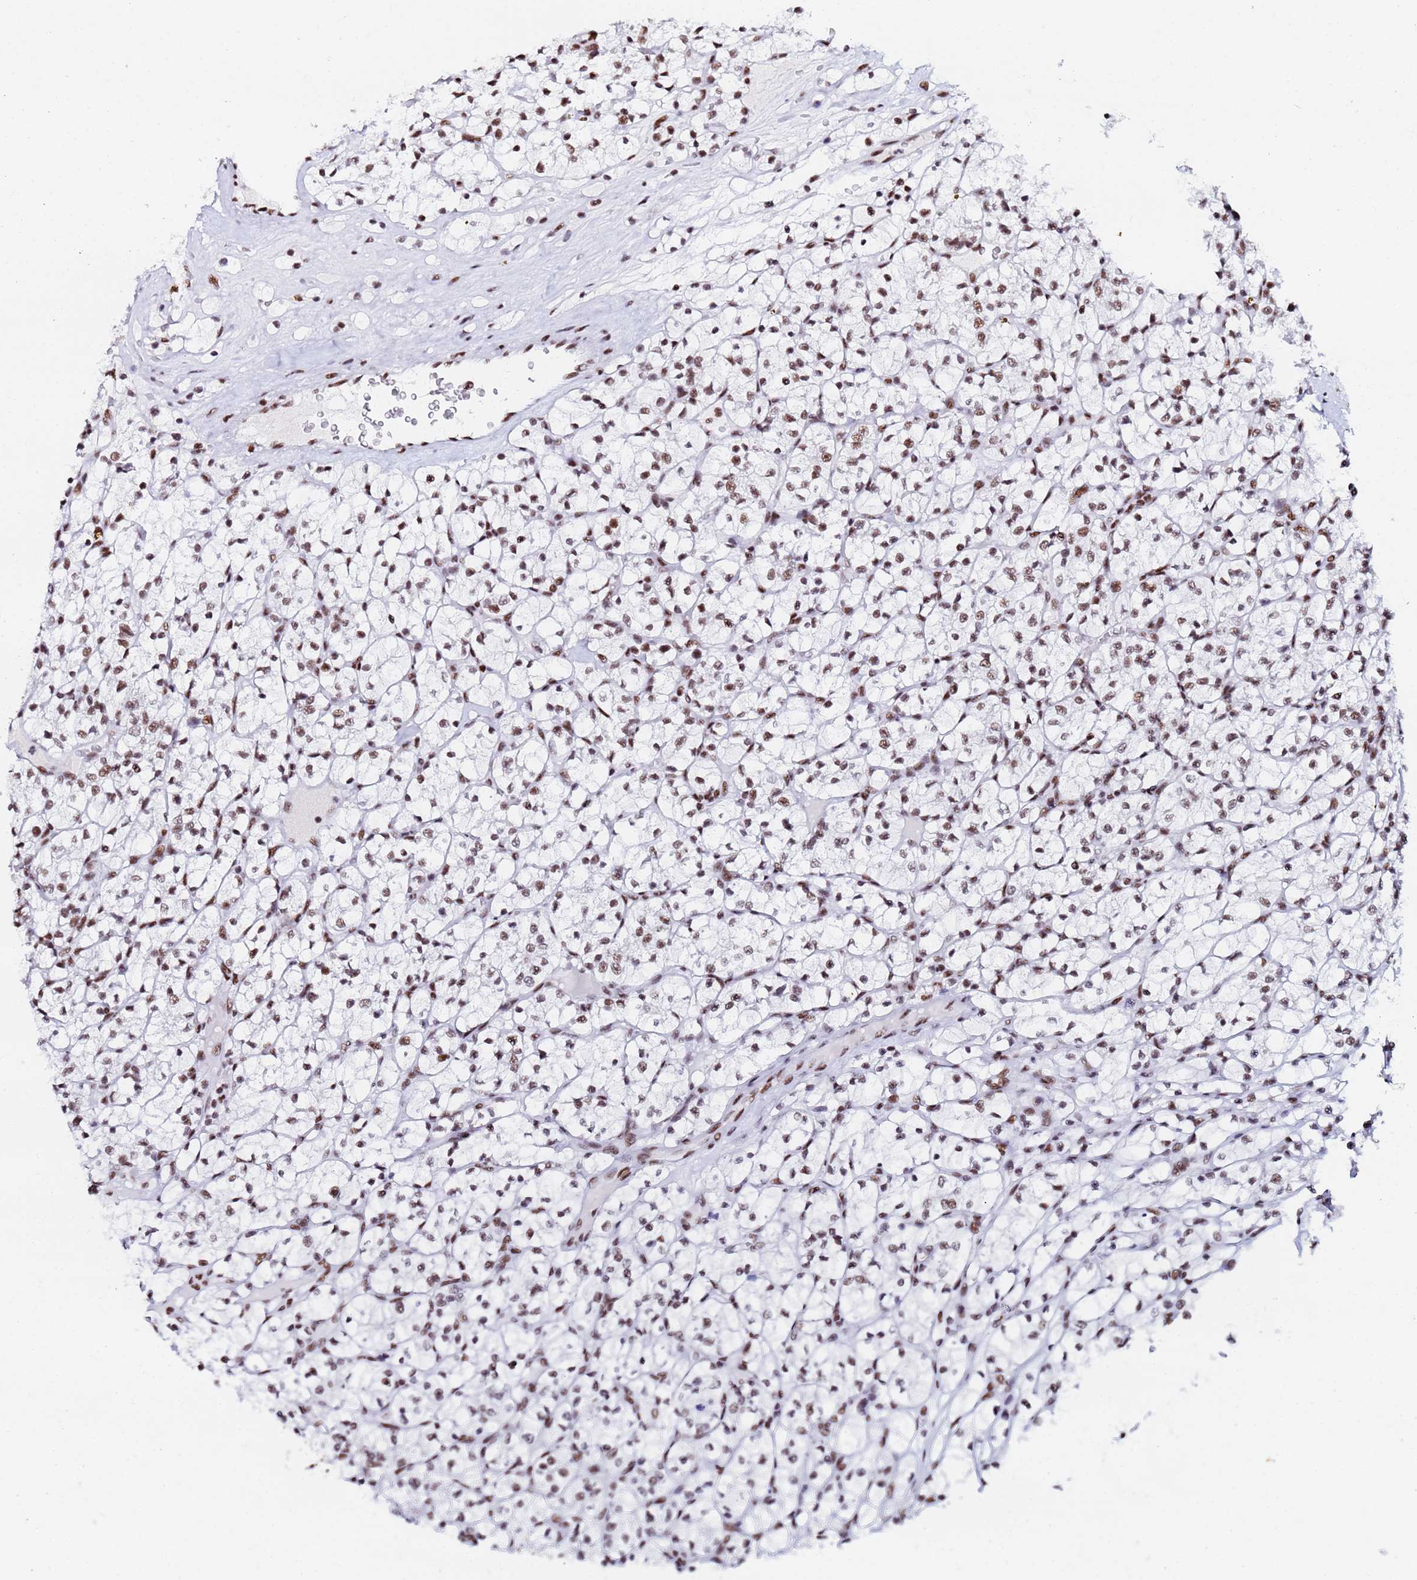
{"staining": {"intensity": "moderate", "quantity": ">75%", "location": "nuclear"}, "tissue": "renal cancer", "cell_type": "Tumor cells", "image_type": "cancer", "snomed": [{"axis": "morphology", "description": "Adenocarcinoma, NOS"}, {"axis": "topography", "description": "Kidney"}], "caption": "Immunohistochemical staining of human adenocarcinoma (renal) reveals medium levels of moderate nuclear staining in about >75% of tumor cells.", "gene": "SNRPA1", "patient": {"sex": "female", "age": 64}}